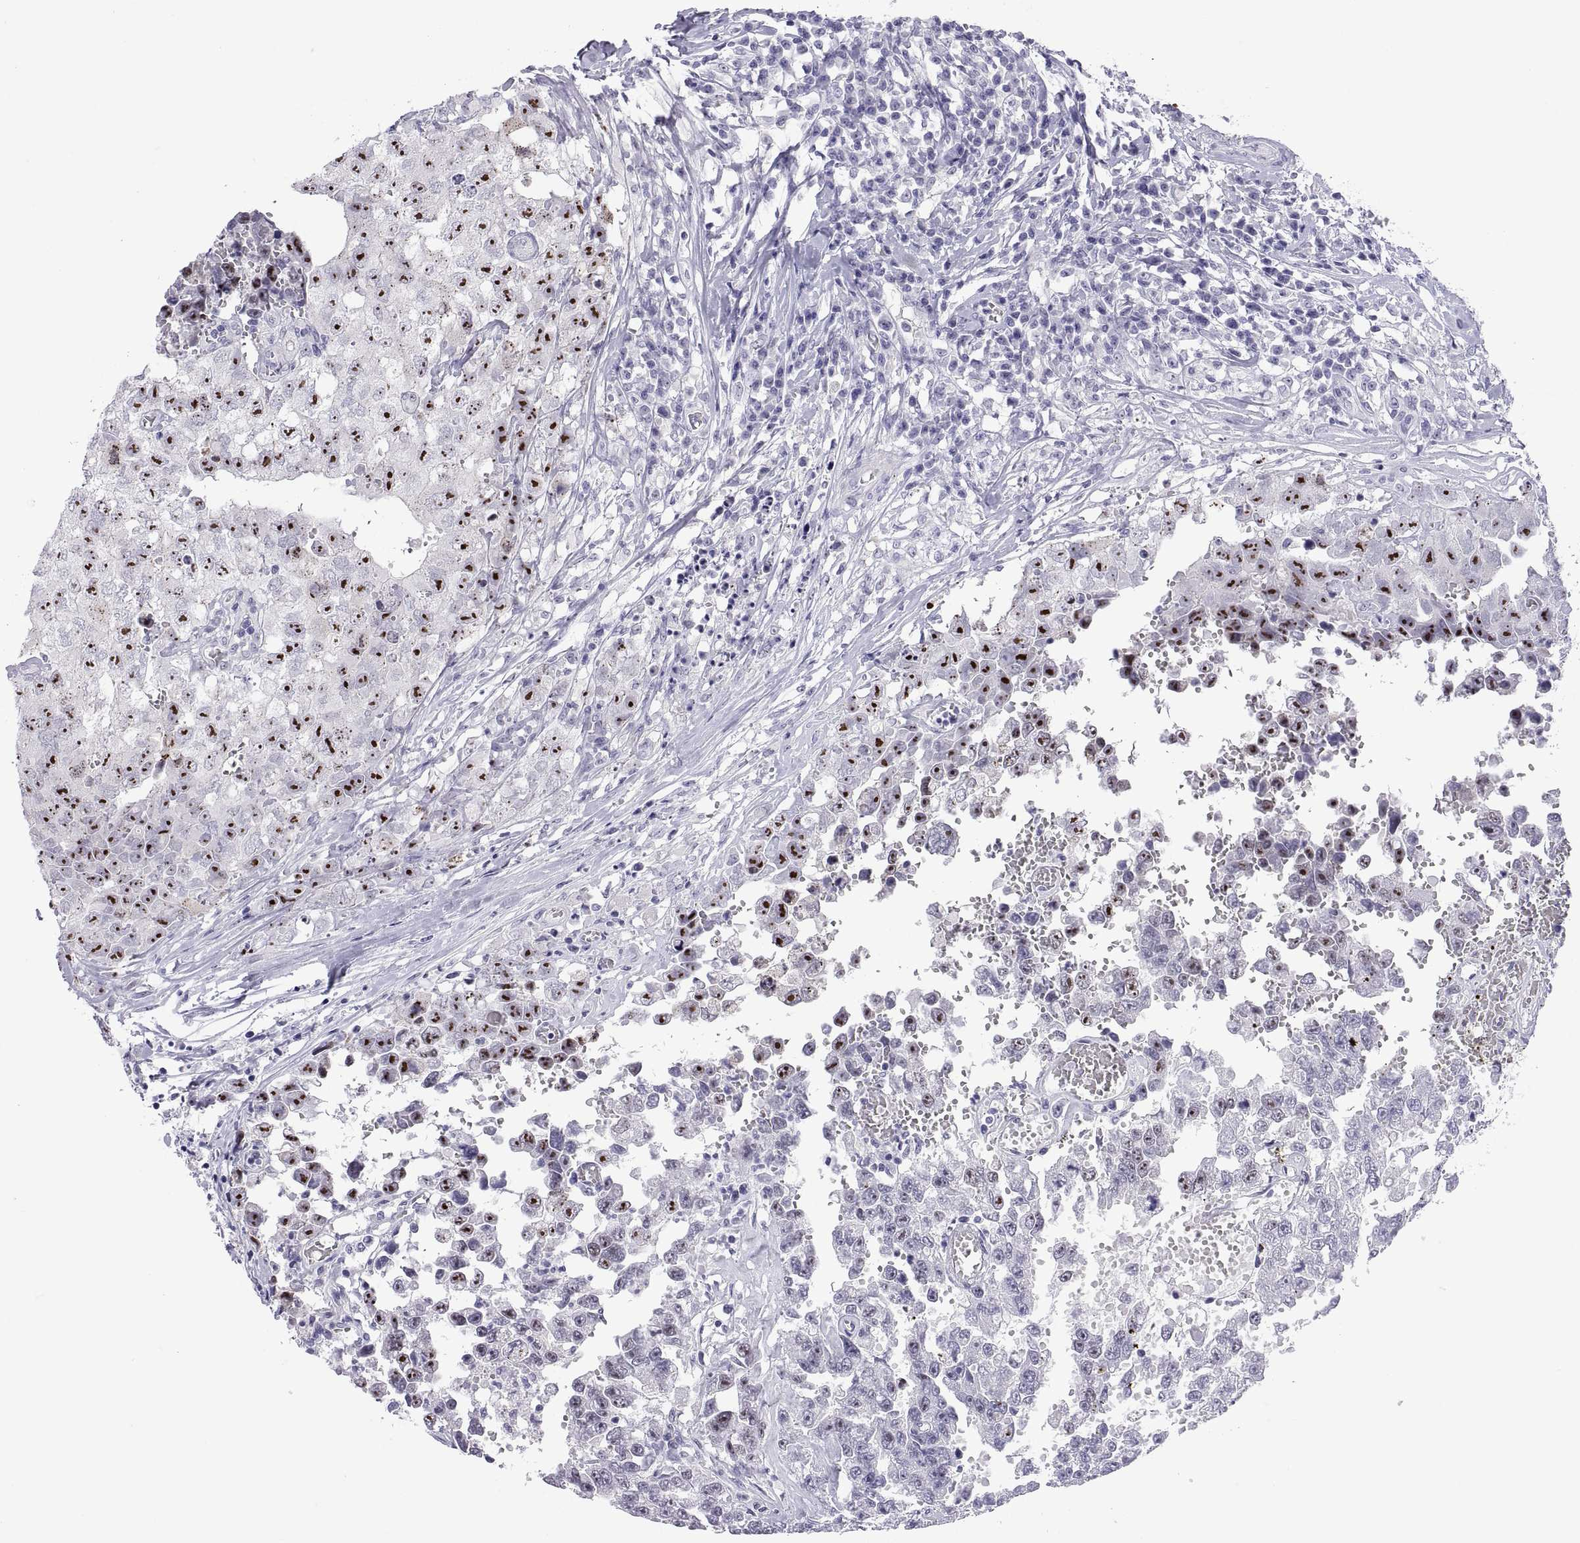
{"staining": {"intensity": "strong", "quantity": ">75%", "location": "nuclear"}, "tissue": "testis cancer", "cell_type": "Tumor cells", "image_type": "cancer", "snomed": [{"axis": "morphology", "description": "Carcinoma, Embryonal, NOS"}, {"axis": "topography", "description": "Testis"}], "caption": "Brown immunohistochemical staining in embryonal carcinoma (testis) displays strong nuclear staining in about >75% of tumor cells.", "gene": "VSX2", "patient": {"sex": "male", "age": 36}}